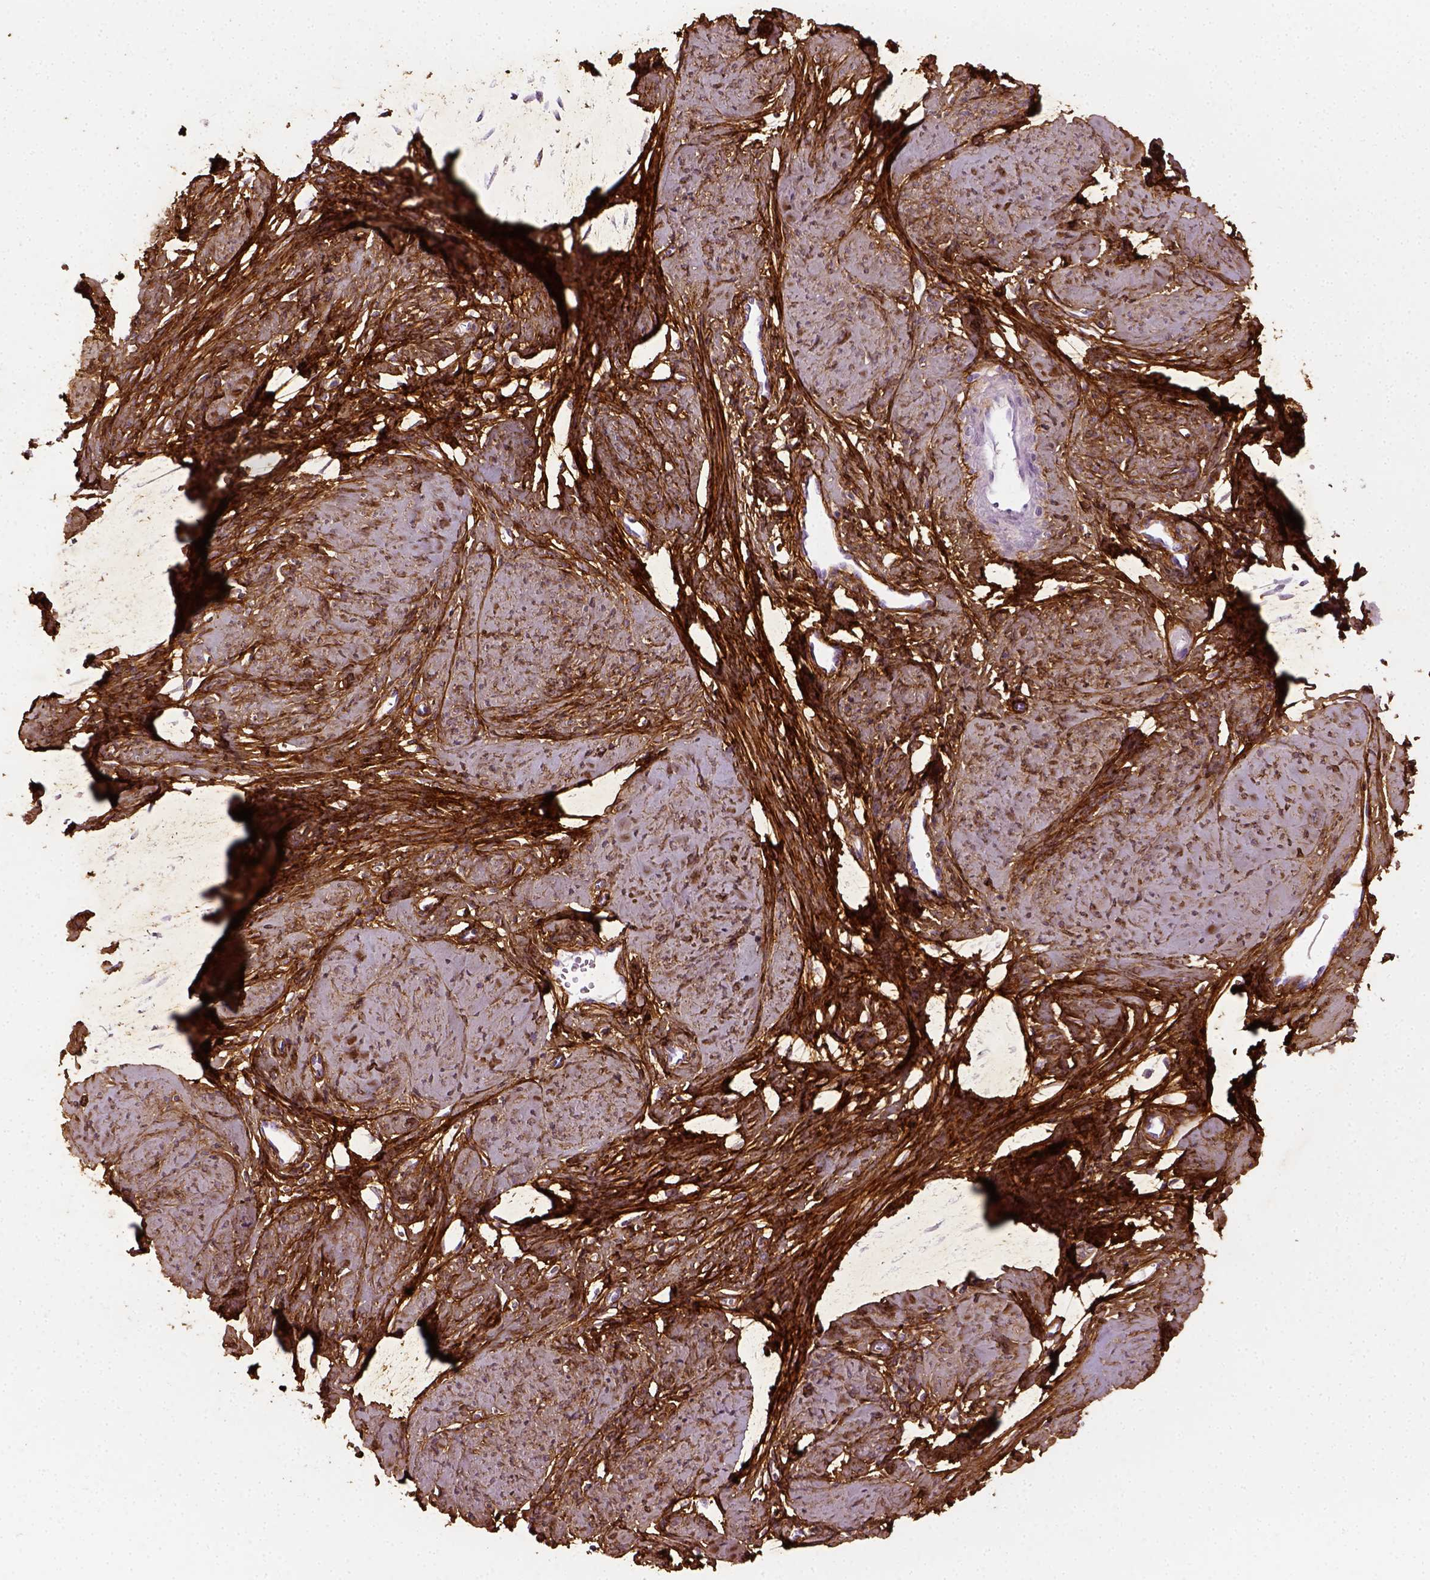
{"staining": {"intensity": "strong", "quantity": ">75%", "location": "cytoplasmic/membranous"}, "tissue": "smooth muscle", "cell_type": "Smooth muscle cells", "image_type": "normal", "snomed": [{"axis": "morphology", "description": "Normal tissue, NOS"}, {"axis": "topography", "description": "Smooth muscle"}], "caption": "A high-resolution micrograph shows IHC staining of benign smooth muscle, which exhibits strong cytoplasmic/membranous staining in about >75% of smooth muscle cells. (brown staining indicates protein expression, while blue staining denotes nuclei).", "gene": "COL6A2", "patient": {"sex": "female", "age": 48}}